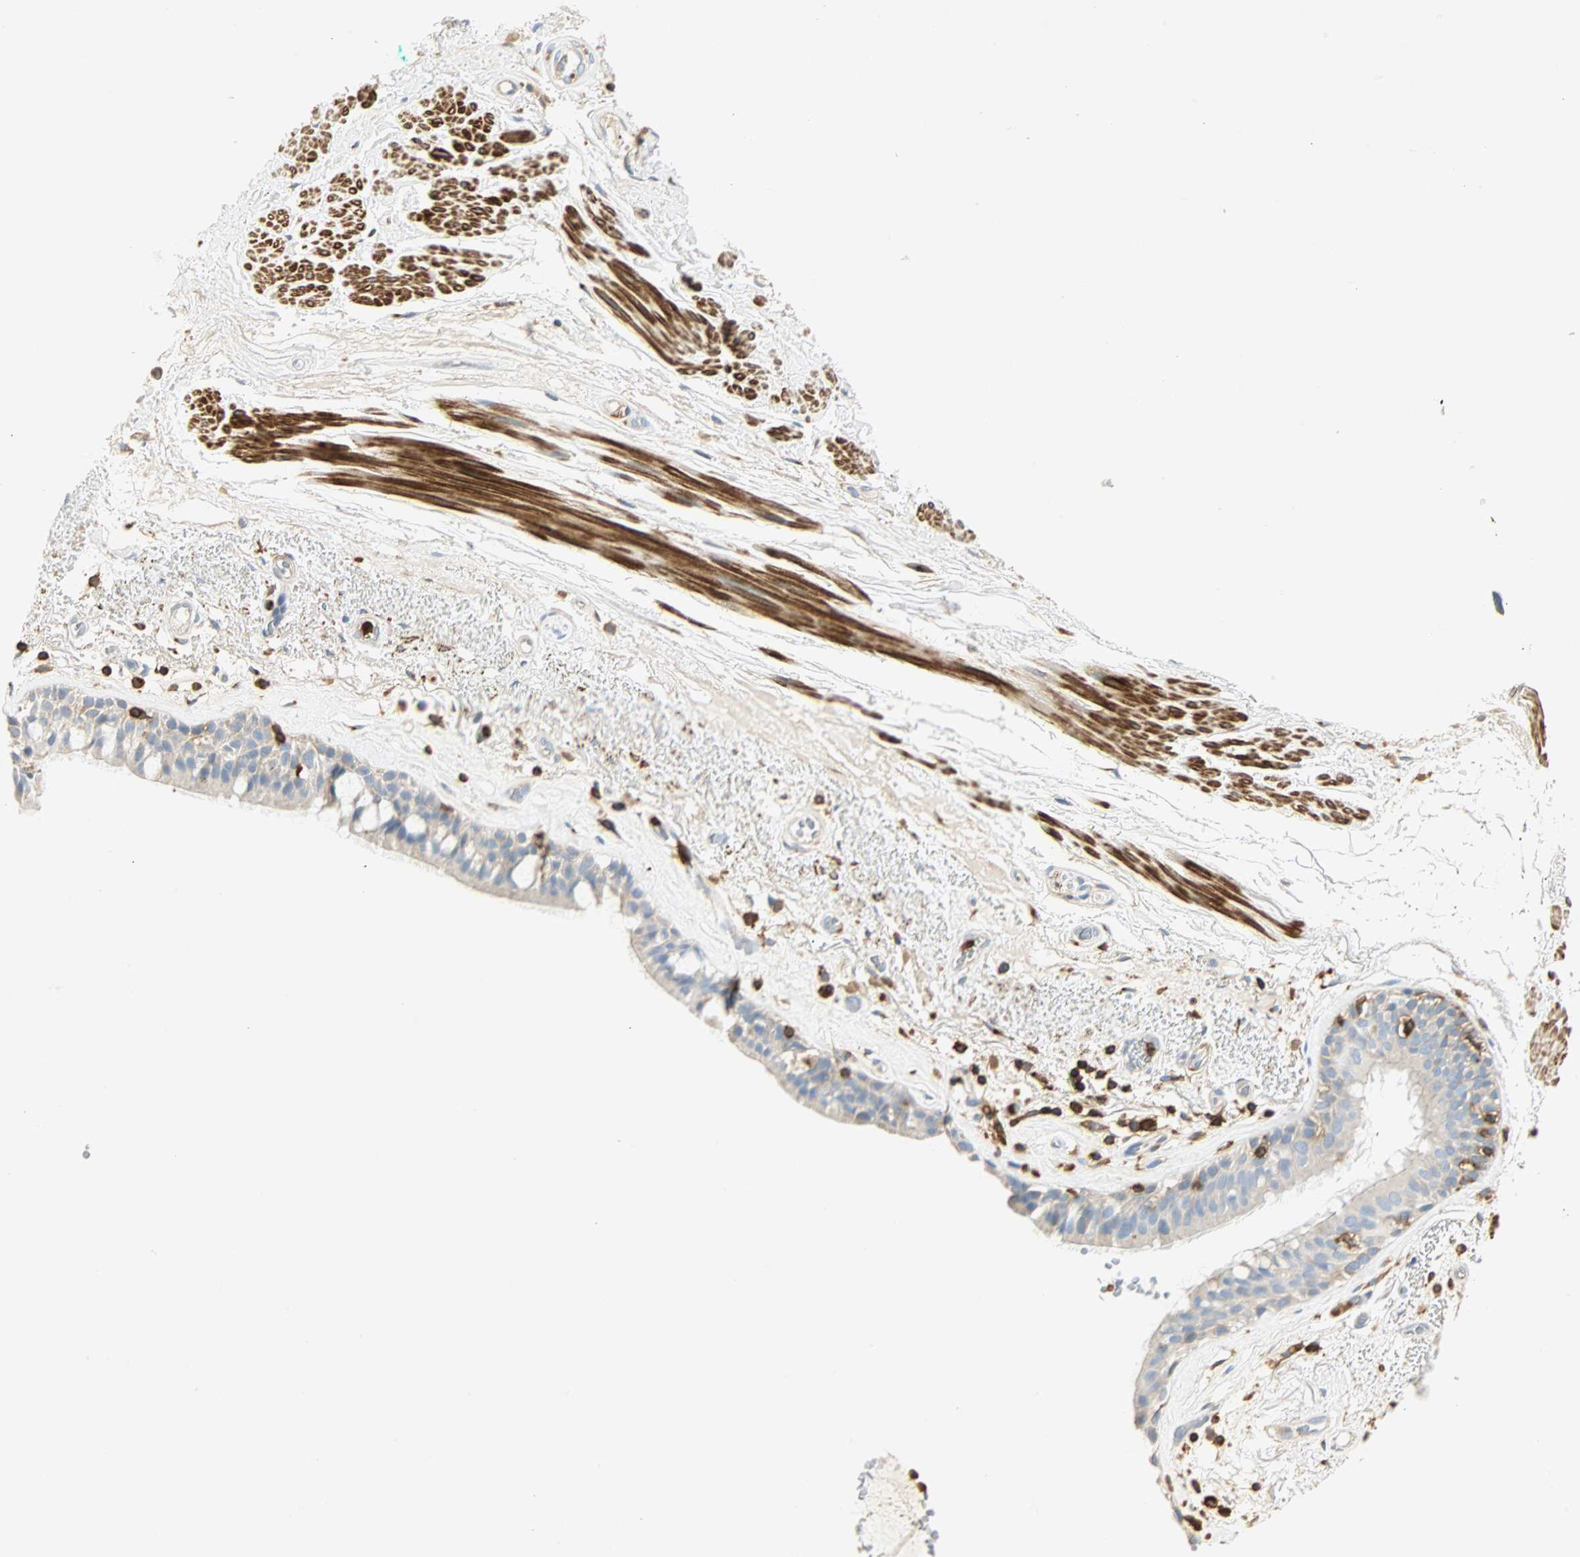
{"staining": {"intensity": "negative", "quantity": "none", "location": "none"}, "tissue": "bronchus", "cell_type": "Respiratory epithelial cells", "image_type": "normal", "snomed": [{"axis": "morphology", "description": "Normal tissue, NOS"}, {"axis": "topography", "description": "Bronchus"}], "caption": "Respiratory epithelial cells are negative for protein expression in normal human bronchus.", "gene": "FMNL1", "patient": {"sex": "male", "age": 66}}